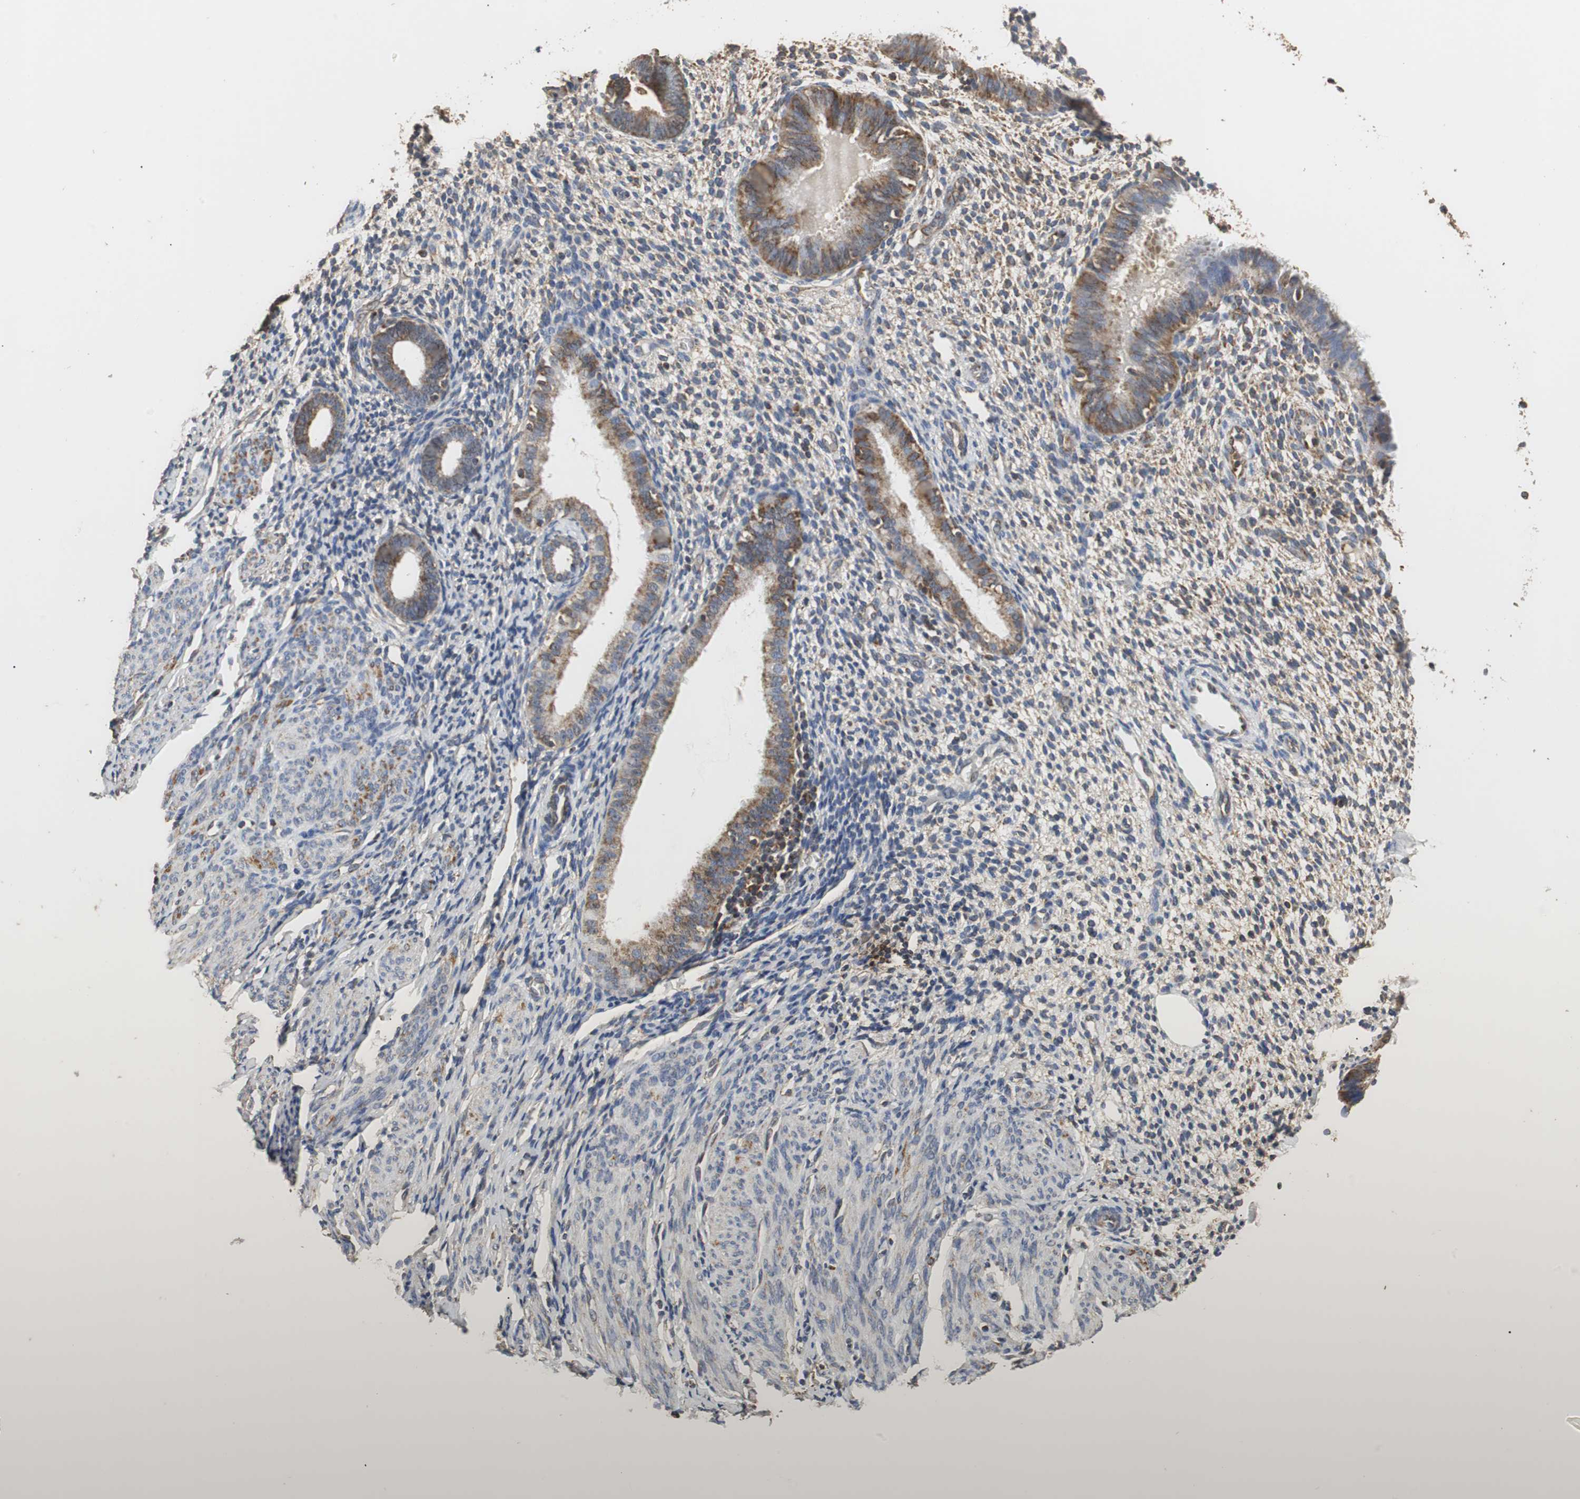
{"staining": {"intensity": "weak", "quantity": "<25%", "location": "cytoplasmic/membranous"}, "tissue": "endometrium", "cell_type": "Cells in endometrial stroma", "image_type": "normal", "snomed": [{"axis": "morphology", "description": "Normal tissue, NOS"}, {"axis": "topography", "description": "Endometrium"}], "caption": "Photomicrograph shows no significant protein staining in cells in endometrial stroma of benign endometrium.", "gene": "NNT", "patient": {"sex": "female", "age": 61}}